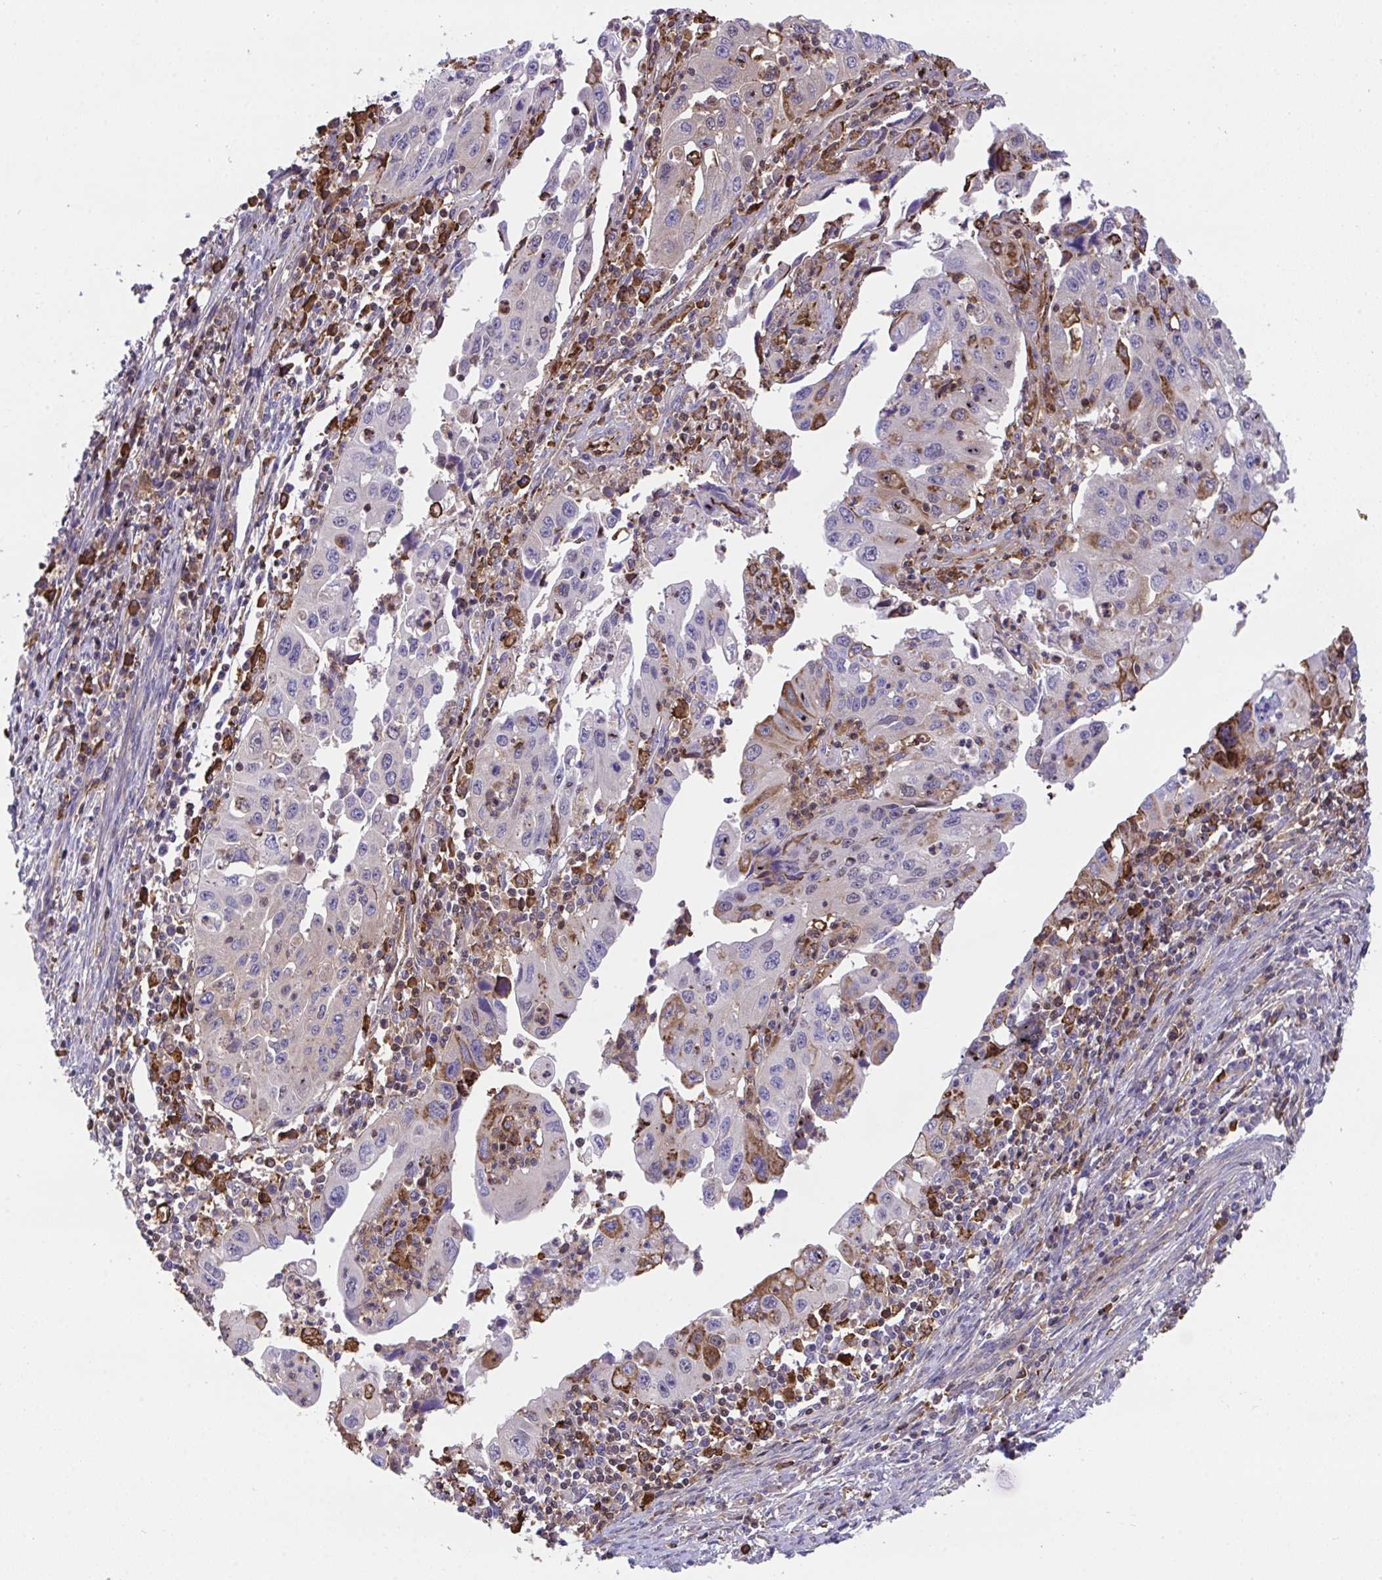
{"staining": {"intensity": "moderate", "quantity": "<25%", "location": "cytoplasmic/membranous"}, "tissue": "endometrial cancer", "cell_type": "Tumor cells", "image_type": "cancer", "snomed": [{"axis": "morphology", "description": "Adenocarcinoma, NOS"}, {"axis": "topography", "description": "Uterus"}], "caption": "Human adenocarcinoma (endometrial) stained with a brown dye shows moderate cytoplasmic/membranous positive positivity in about <25% of tumor cells.", "gene": "PPIH", "patient": {"sex": "female", "age": 62}}